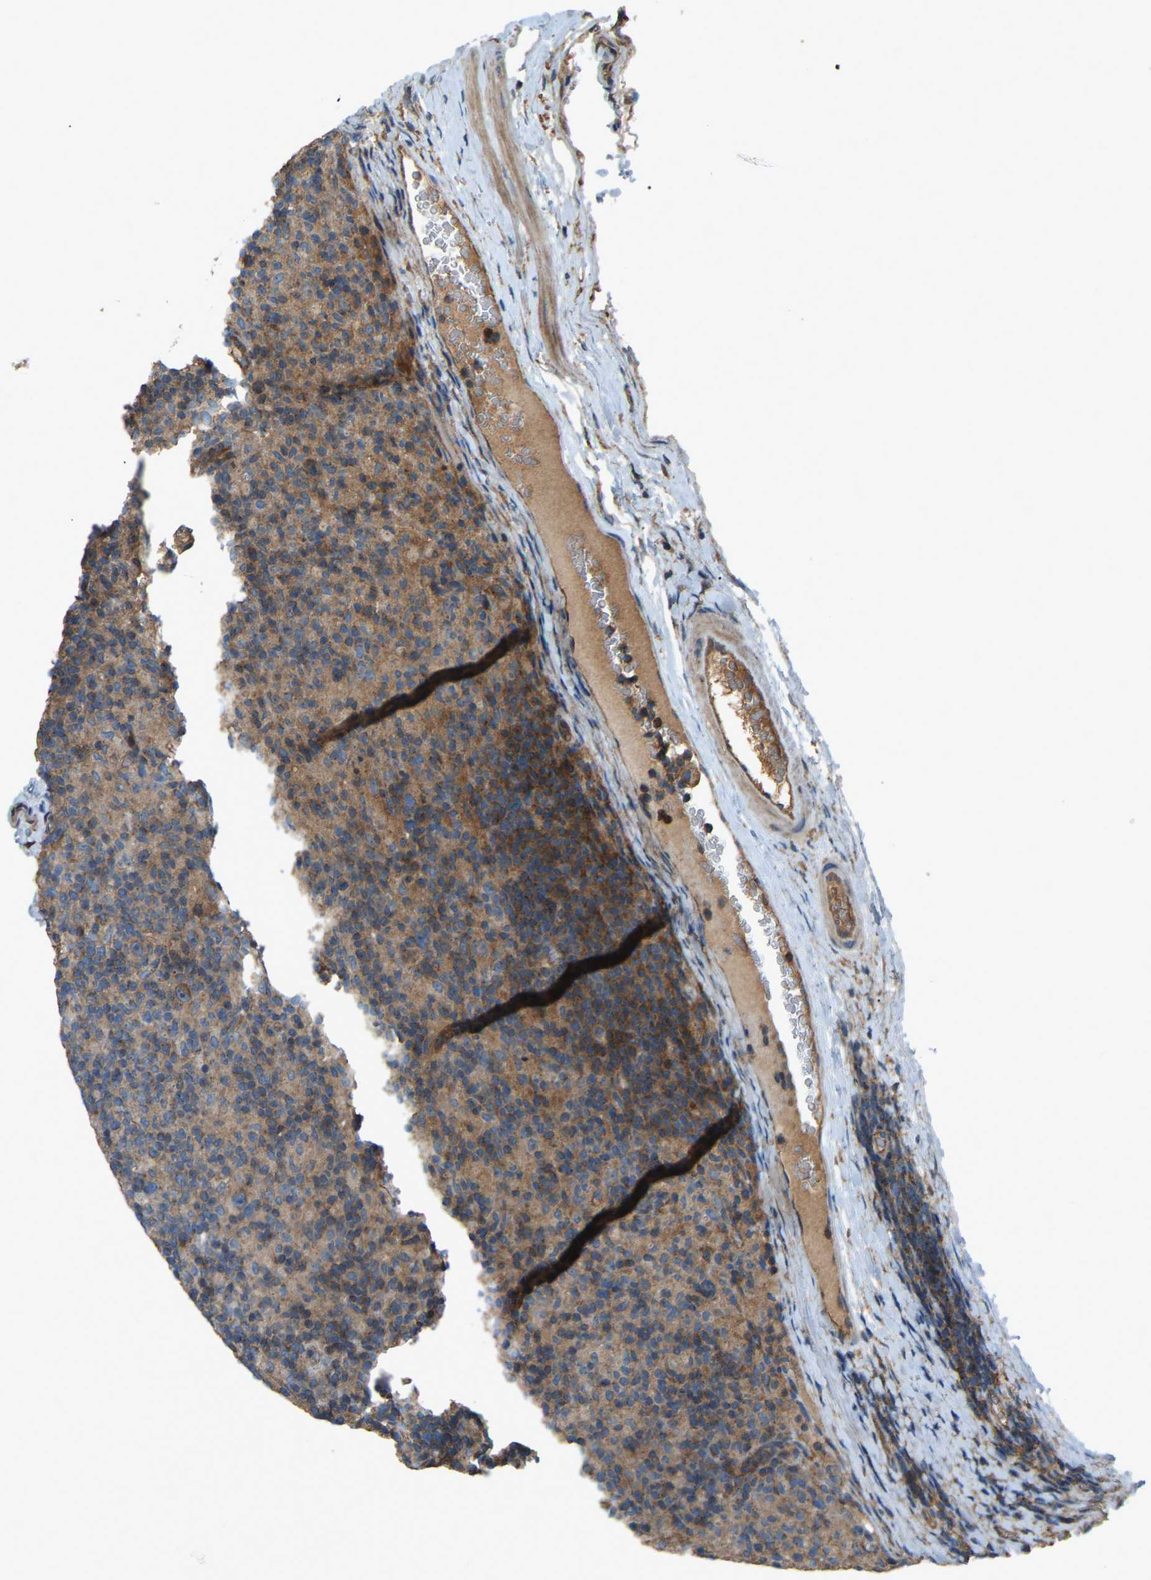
{"staining": {"intensity": "strong", "quantity": ">75%", "location": "cytoplasmic/membranous"}, "tissue": "lymphoma", "cell_type": "Tumor cells", "image_type": "cancer", "snomed": [{"axis": "morphology", "description": "Hodgkin's disease, NOS"}, {"axis": "topography", "description": "Lymph node"}], "caption": "High-magnification brightfield microscopy of Hodgkin's disease stained with DAB (brown) and counterstained with hematoxylin (blue). tumor cells exhibit strong cytoplasmic/membranous staining is present in about>75% of cells.", "gene": "SAMD9L", "patient": {"sex": "male", "age": 70}}